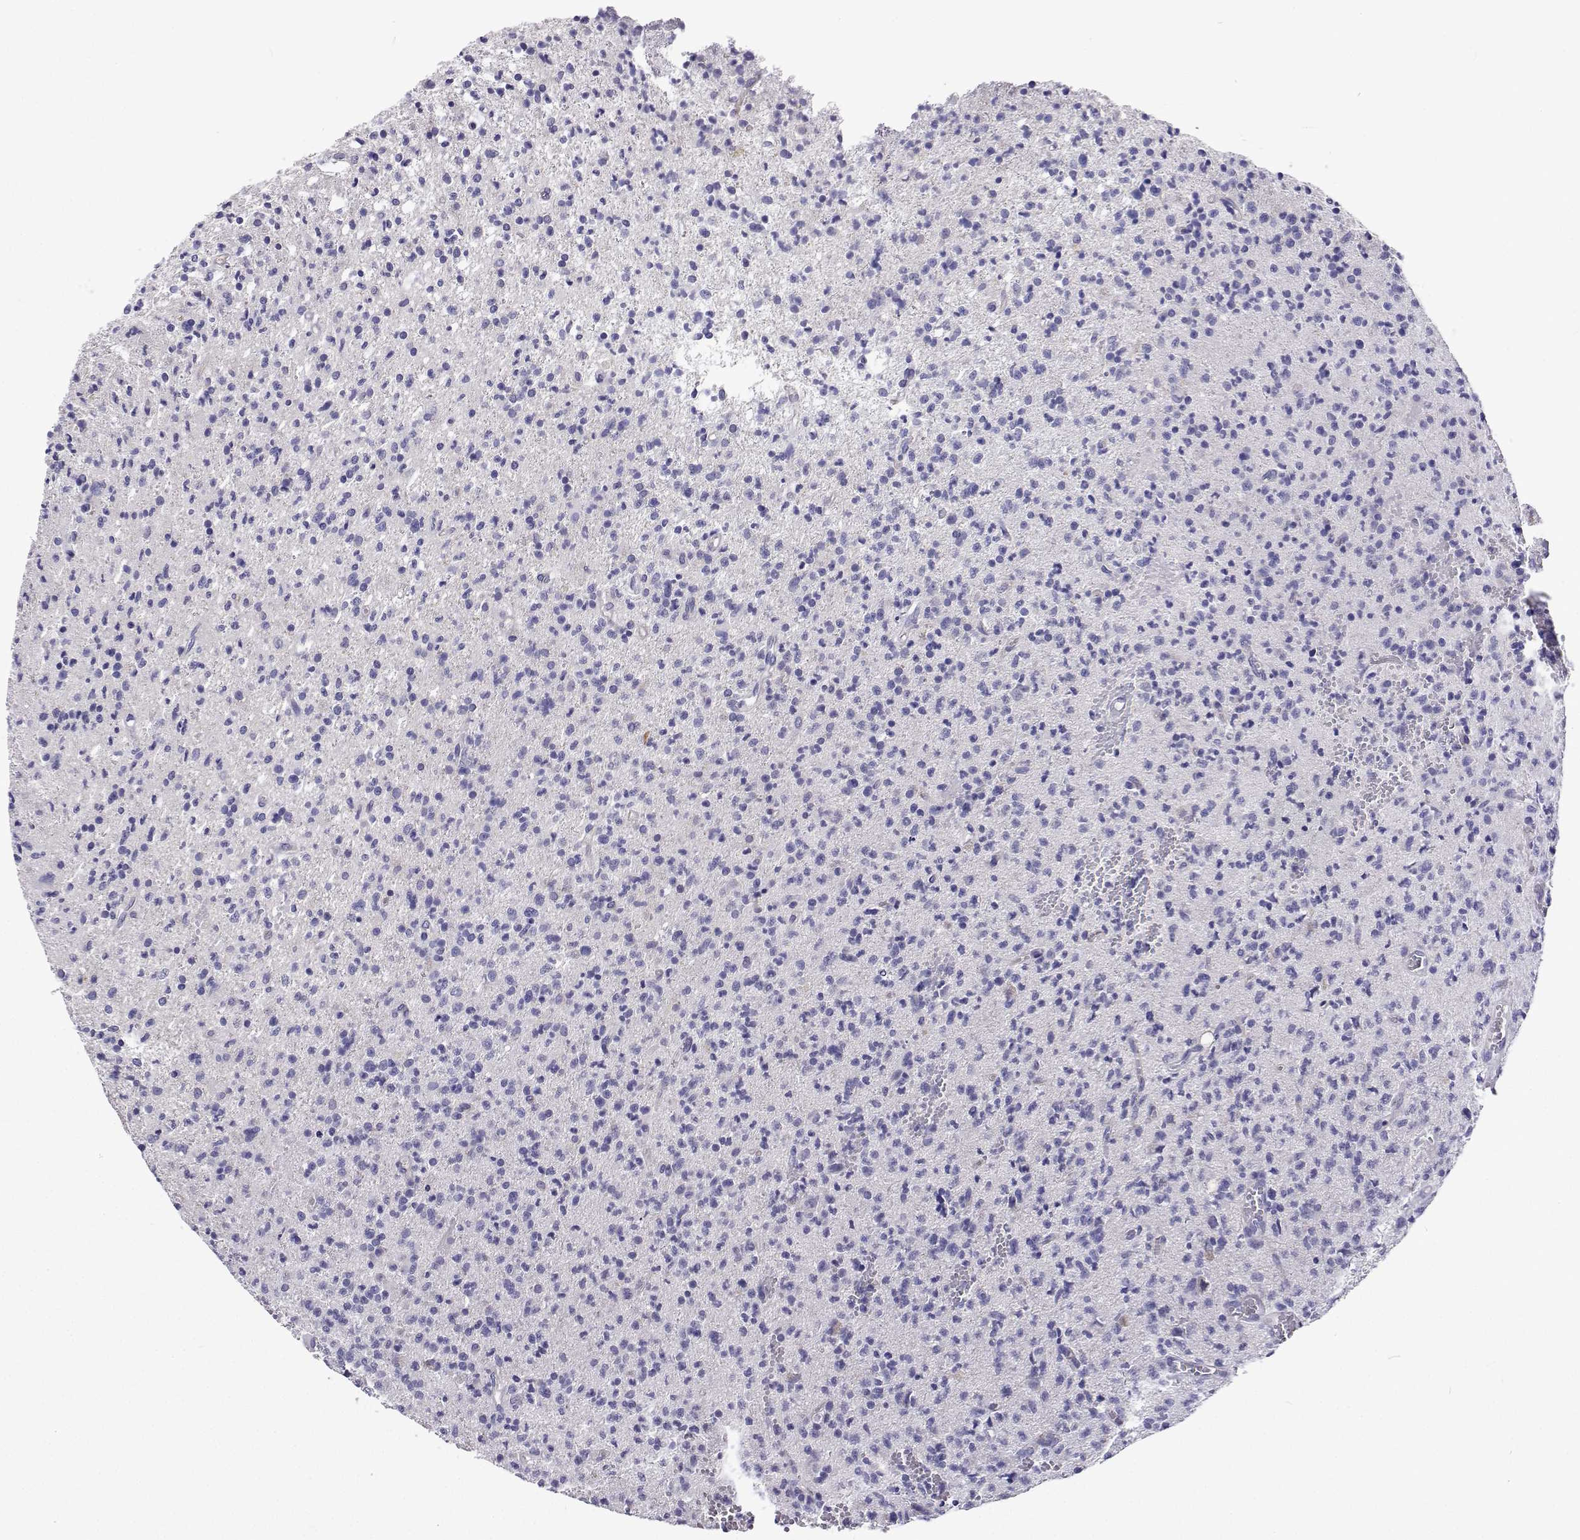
{"staining": {"intensity": "negative", "quantity": "none", "location": "none"}, "tissue": "glioma", "cell_type": "Tumor cells", "image_type": "cancer", "snomed": [{"axis": "morphology", "description": "Glioma, malignant, Low grade"}, {"axis": "topography", "description": "Brain"}], "caption": "Immunohistochemical staining of malignant glioma (low-grade) exhibits no significant expression in tumor cells.", "gene": "LHFPL7", "patient": {"sex": "male", "age": 64}}